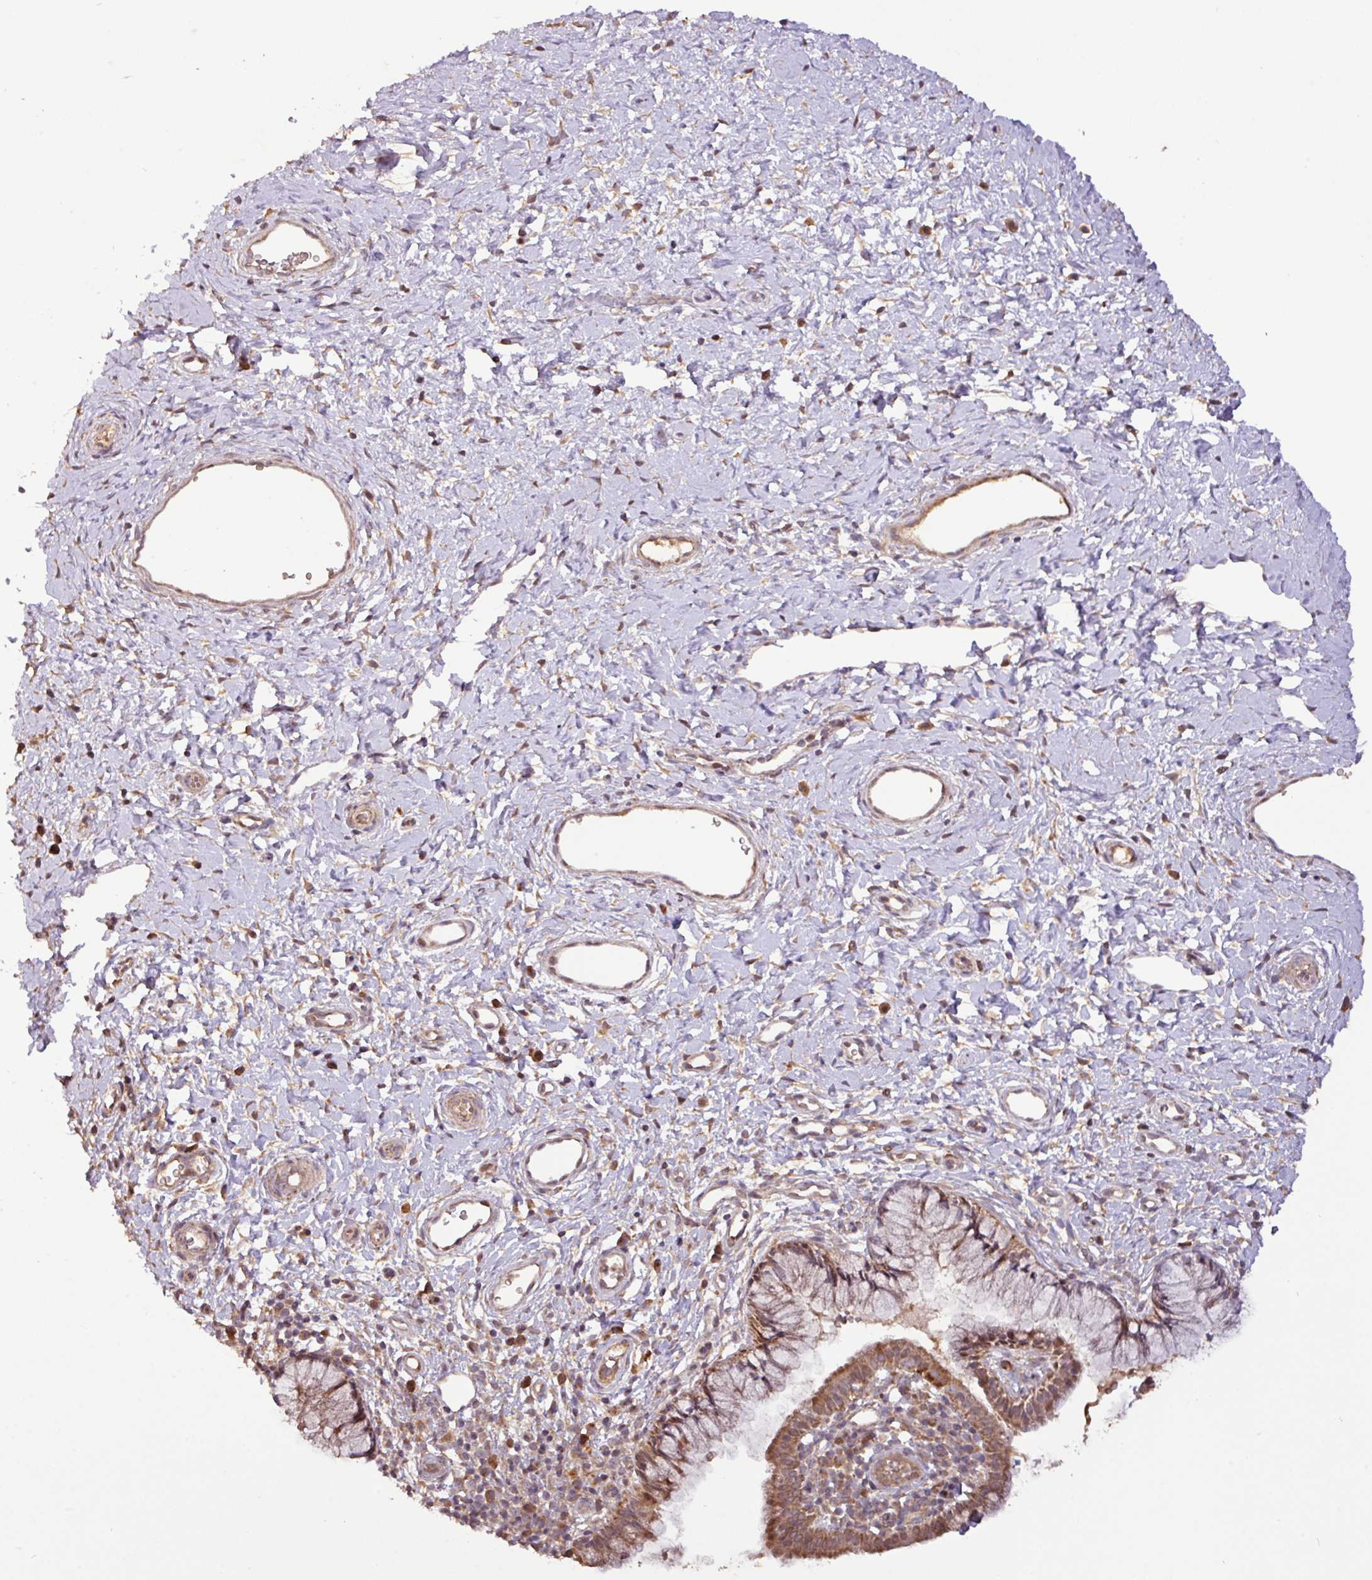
{"staining": {"intensity": "moderate", "quantity": ">75%", "location": "cytoplasmic/membranous"}, "tissue": "cervix", "cell_type": "Glandular cells", "image_type": "normal", "snomed": [{"axis": "morphology", "description": "Normal tissue, NOS"}, {"axis": "topography", "description": "Cervix"}], "caption": "Immunohistochemistry (IHC) staining of benign cervix, which shows medium levels of moderate cytoplasmic/membranous positivity in approximately >75% of glandular cells indicating moderate cytoplasmic/membranous protein expression. The staining was performed using DAB (3,3'-diaminobenzidine) (brown) for protein detection and nuclei were counterstained in hematoxylin (blue).", "gene": "YPEL1", "patient": {"sex": "female", "age": 36}}